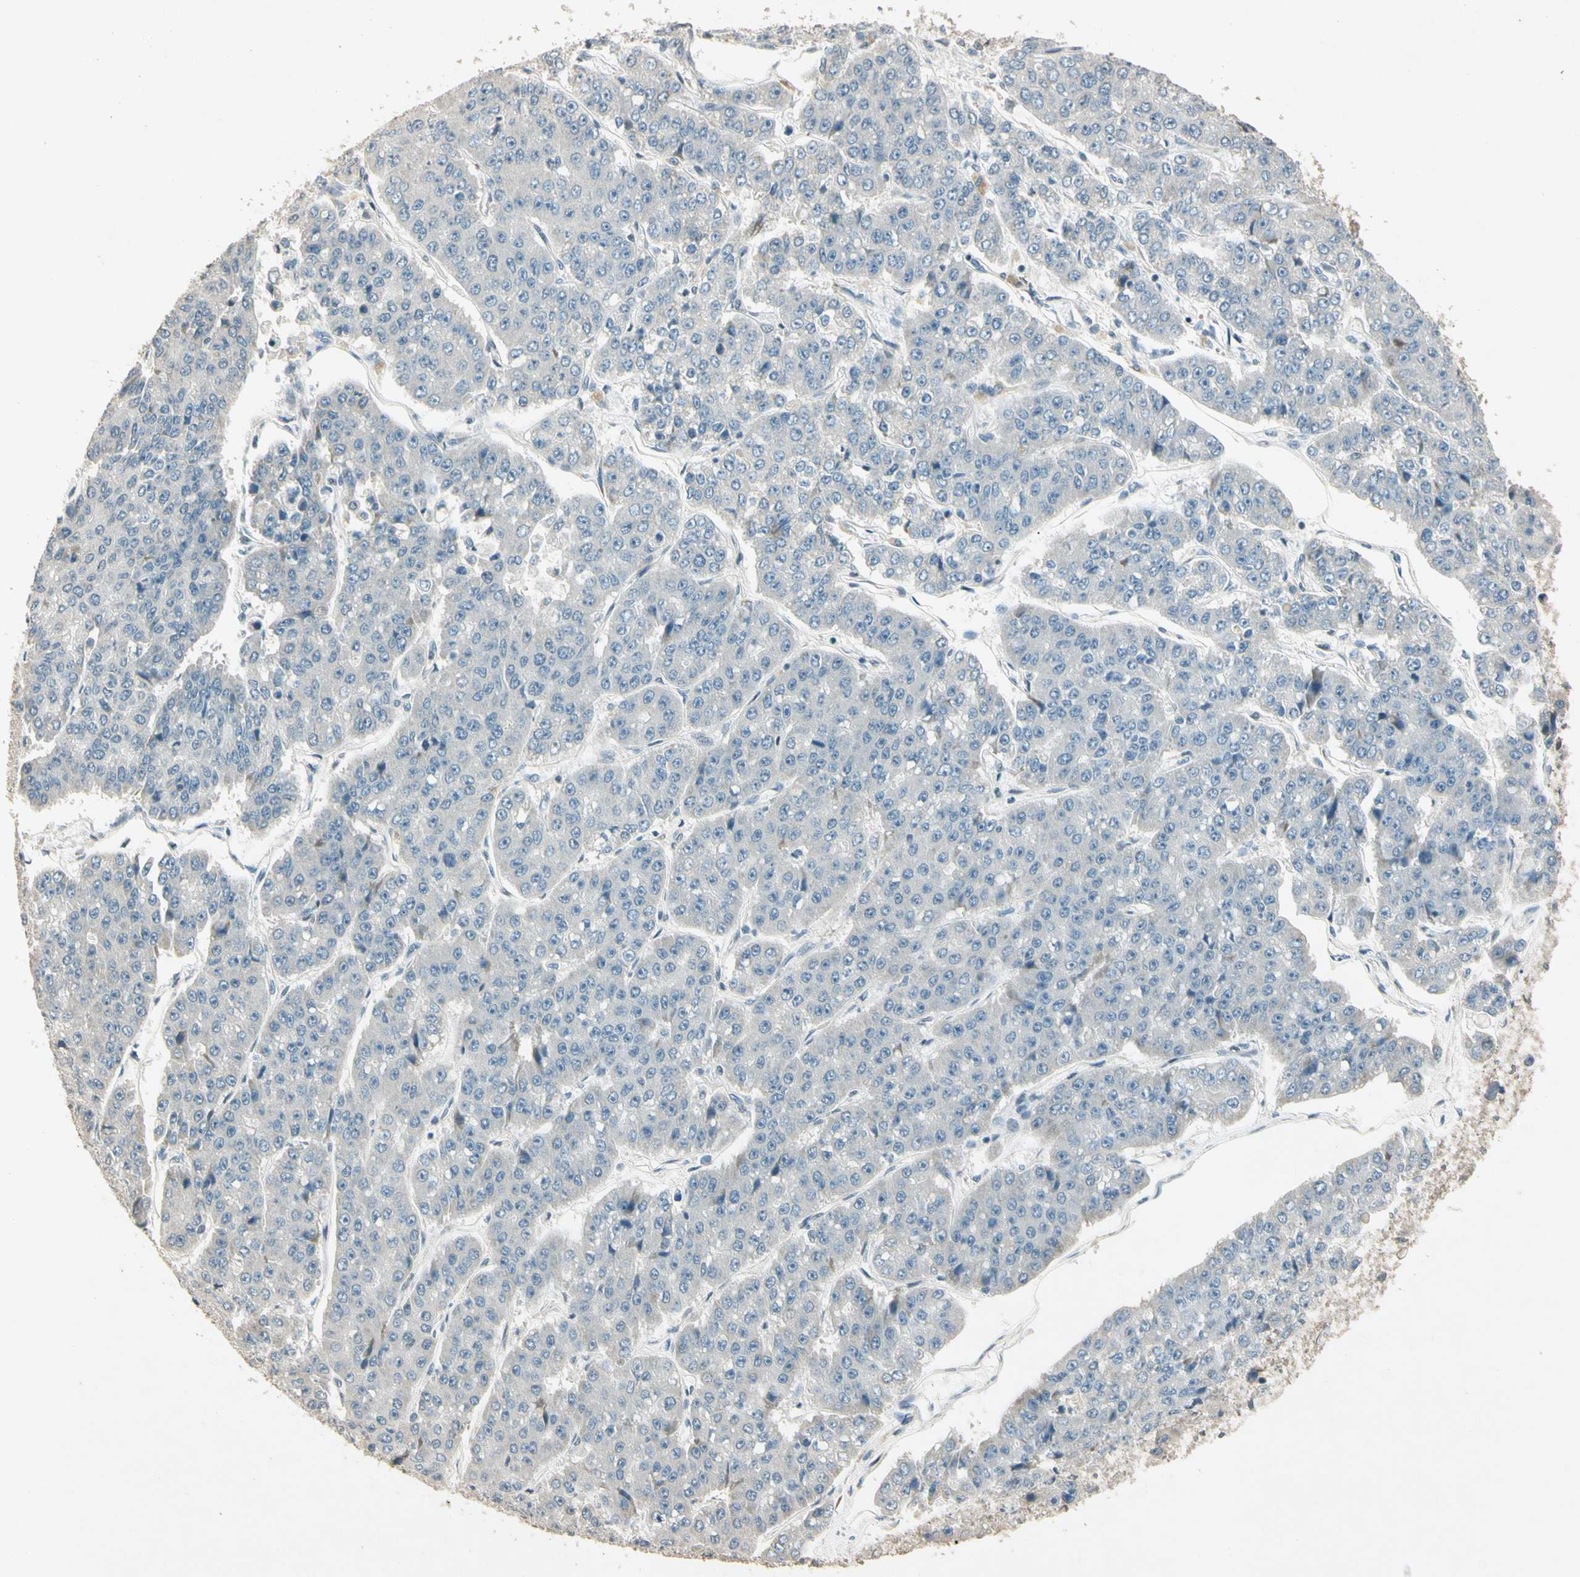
{"staining": {"intensity": "negative", "quantity": "none", "location": "none"}, "tissue": "pancreatic cancer", "cell_type": "Tumor cells", "image_type": "cancer", "snomed": [{"axis": "morphology", "description": "Adenocarcinoma, NOS"}, {"axis": "topography", "description": "Pancreas"}], "caption": "There is no significant positivity in tumor cells of adenocarcinoma (pancreatic). (Brightfield microscopy of DAB immunohistochemistry (IHC) at high magnification).", "gene": "ZBTB4", "patient": {"sex": "male", "age": 50}}